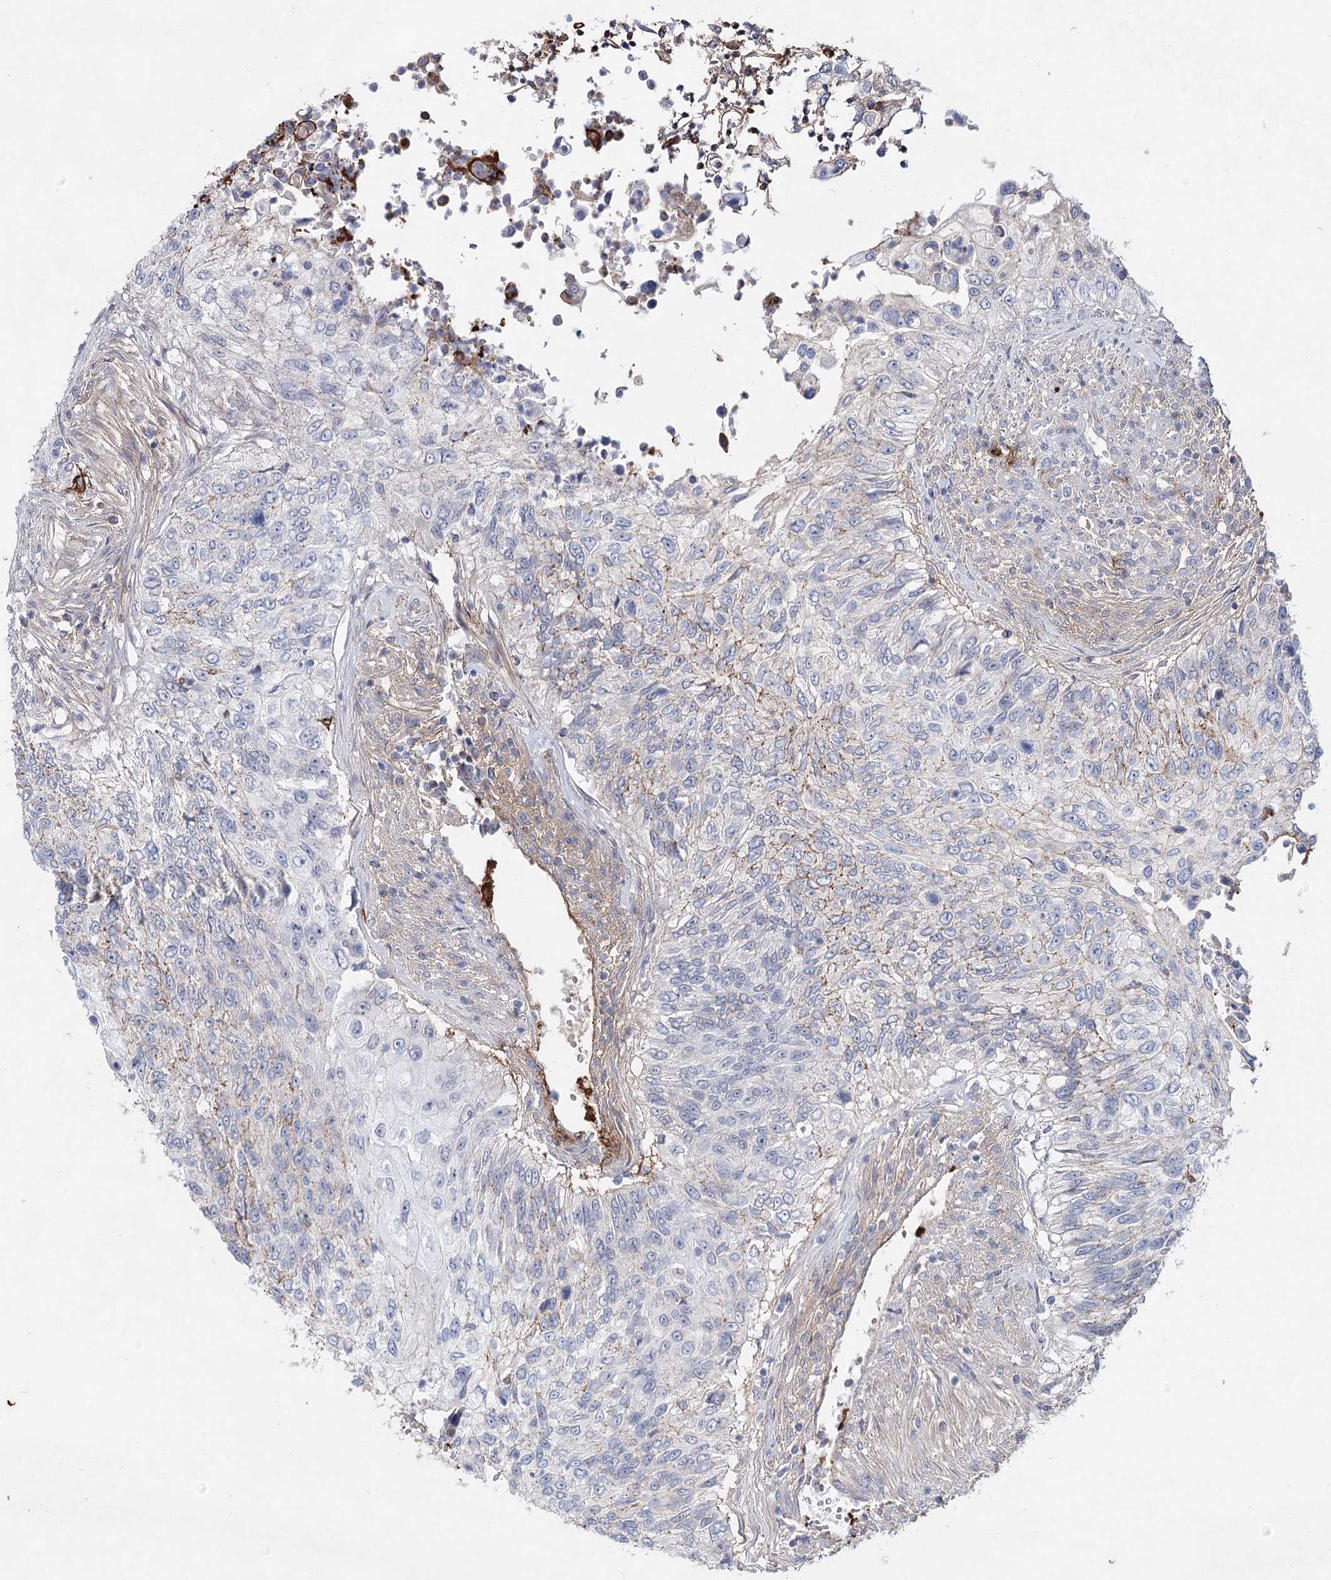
{"staining": {"intensity": "negative", "quantity": "none", "location": "none"}, "tissue": "urothelial cancer", "cell_type": "Tumor cells", "image_type": "cancer", "snomed": [{"axis": "morphology", "description": "Urothelial carcinoma, High grade"}, {"axis": "topography", "description": "Urinary bladder"}], "caption": "Immunohistochemistry histopathology image of human urothelial cancer stained for a protein (brown), which demonstrates no staining in tumor cells.", "gene": "TASOR2", "patient": {"sex": "female", "age": 60}}